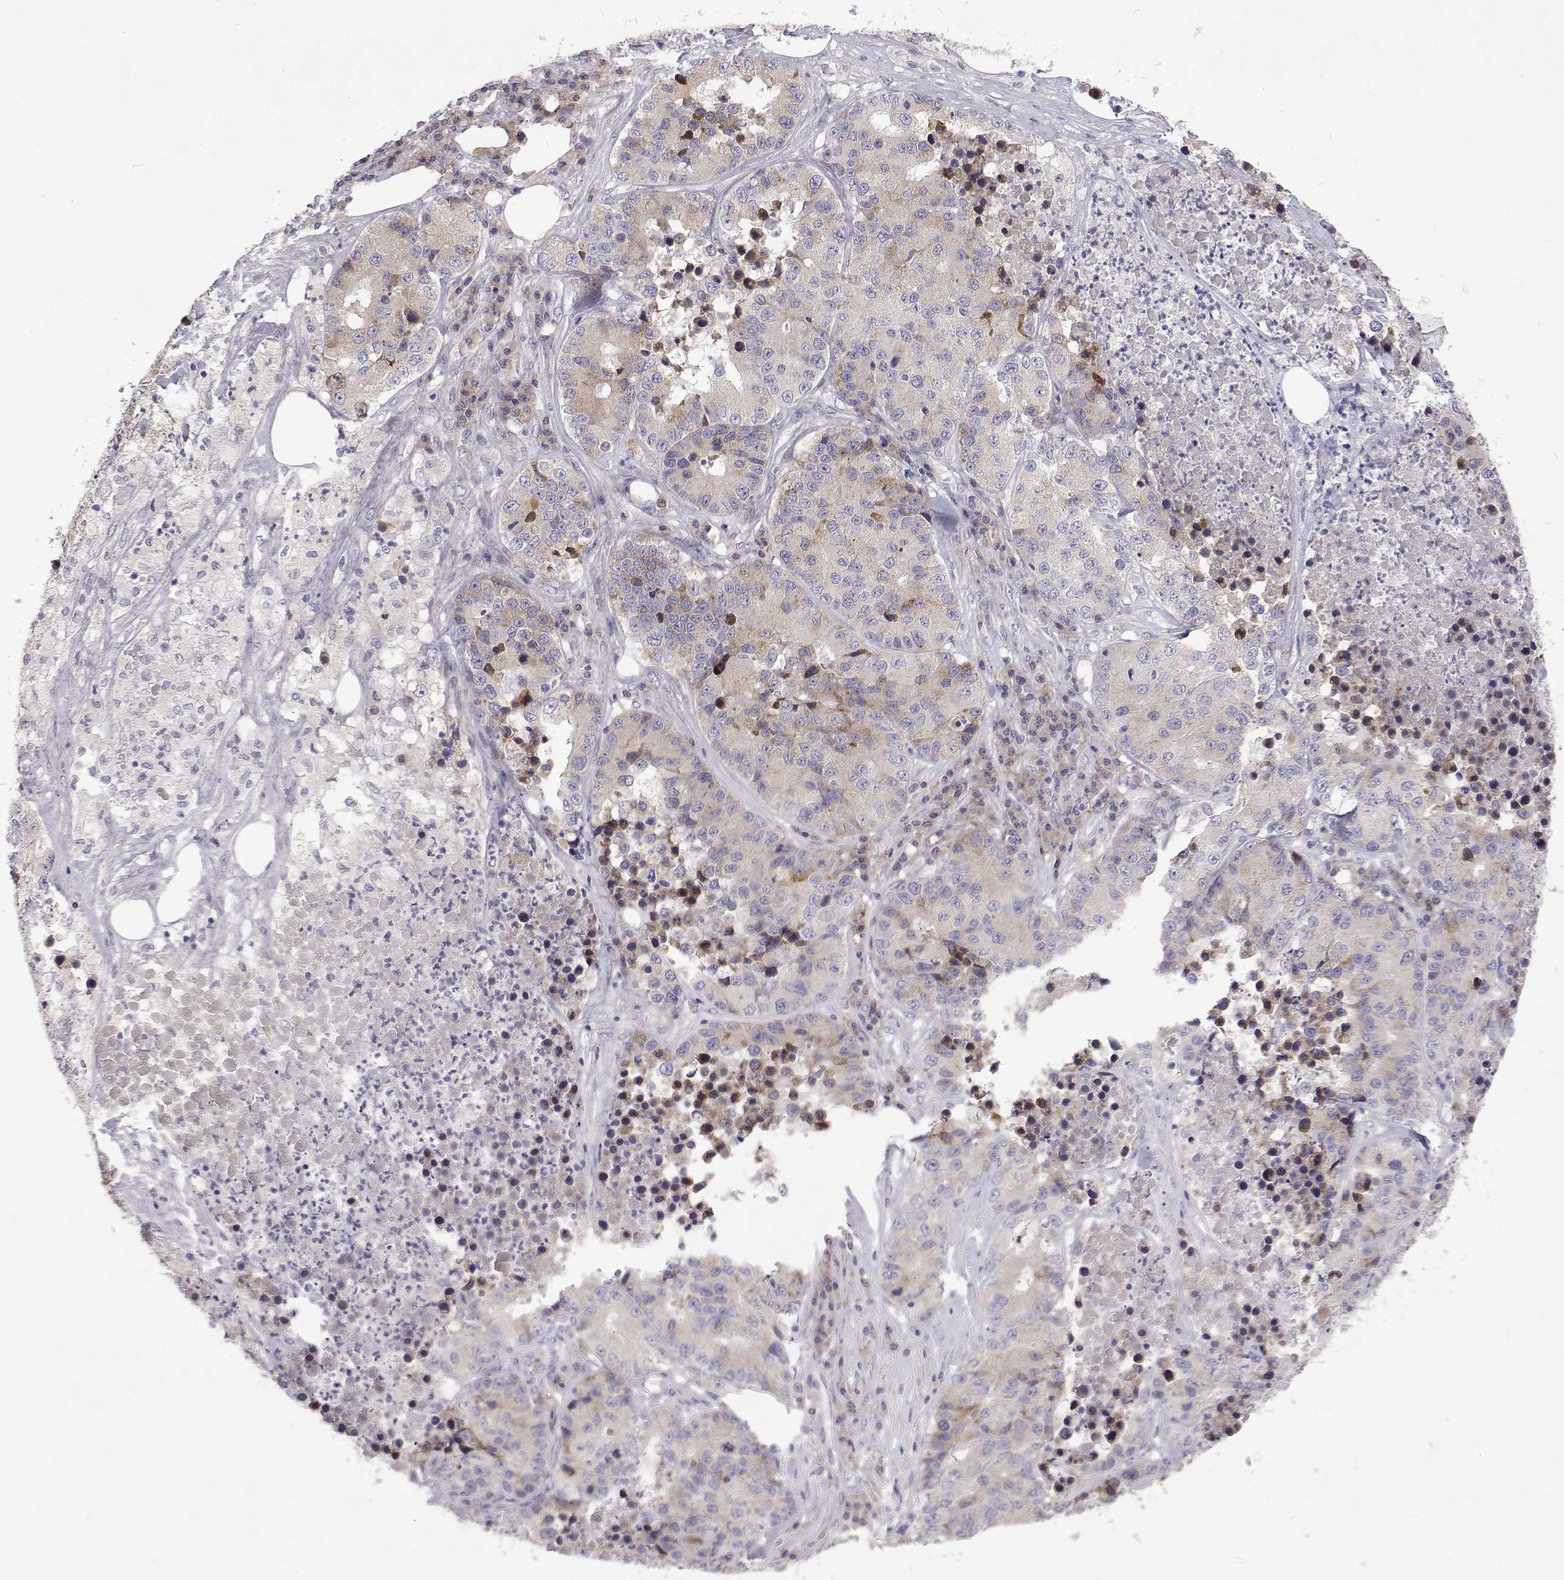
{"staining": {"intensity": "weak", "quantity": "<25%", "location": "cytoplasmic/membranous"}, "tissue": "stomach cancer", "cell_type": "Tumor cells", "image_type": "cancer", "snomed": [{"axis": "morphology", "description": "Adenocarcinoma, NOS"}, {"axis": "topography", "description": "Stomach"}], "caption": "Tumor cells are negative for brown protein staining in stomach cancer (adenocarcinoma). (Immunohistochemistry (ihc), brightfield microscopy, high magnification).", "gene": "NPR3", "patient": {"sex": "male", "age": 71}}